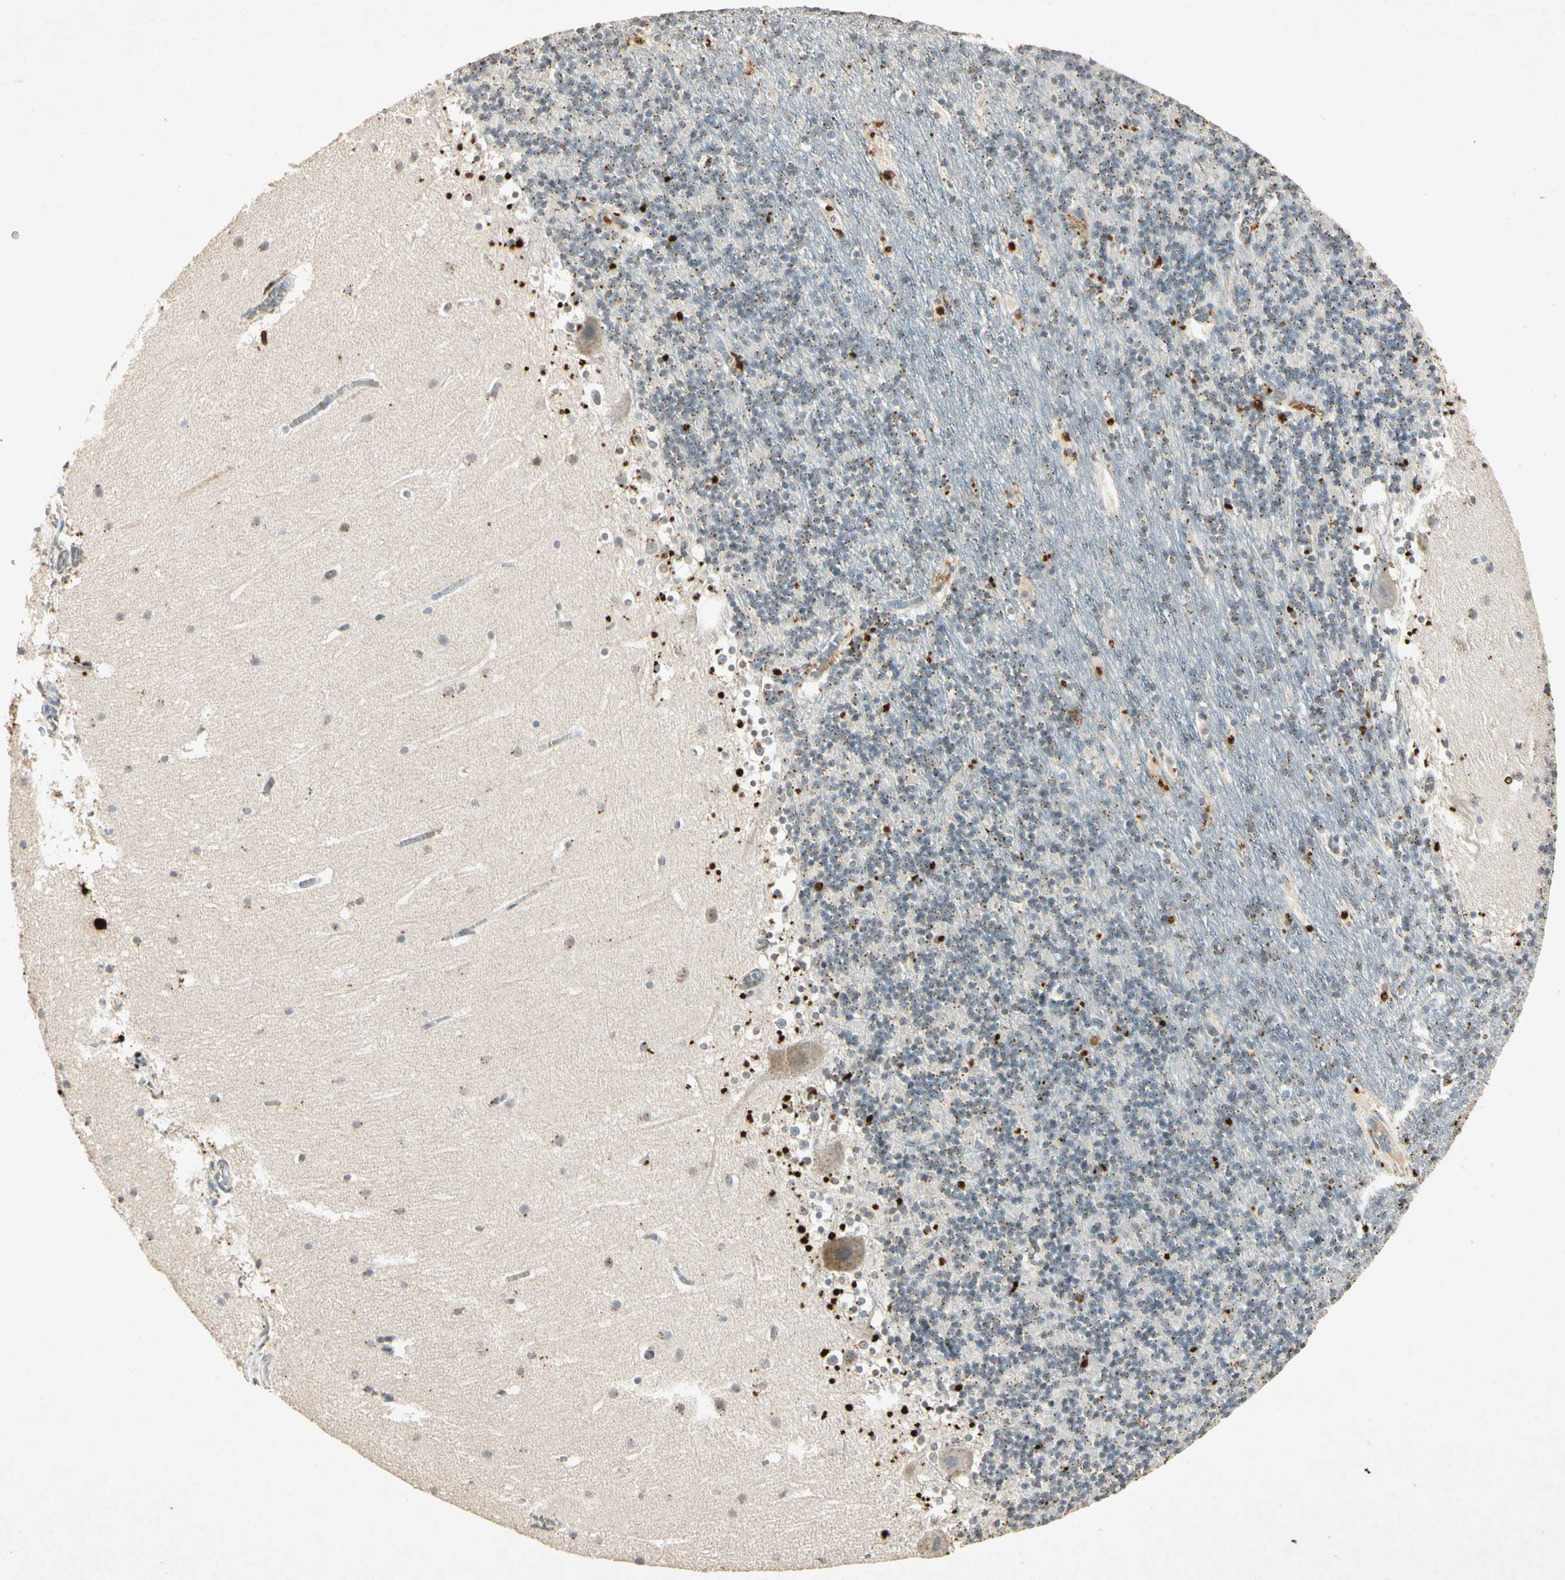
{"staining": {"intensity": "moderate", "quantity": "<25%", "location": "cytoplasmic/membranous"}, "tissue": "cerebellum", "cell_type": "Cells in granular layer", "image_type": "normal", "snomed": [{"axis": "morphology", "description": "Normal tissue, NOS"}, {"axis": "topography", "description": "Cerebellum"}], "caption": "The immunohistochemical stain shows moderate cytoplasmic/membranous positivity in cells in granular layer of normal cerebellum. The protein of interest is stained brown, and the nuclei are stained in blue (DAB (3,3'-diaminobenzidine) IHC with brightfield microscopy, high magnification).", "gene": "MSRB1", "patient": {"sex": "male", "age": 45}}